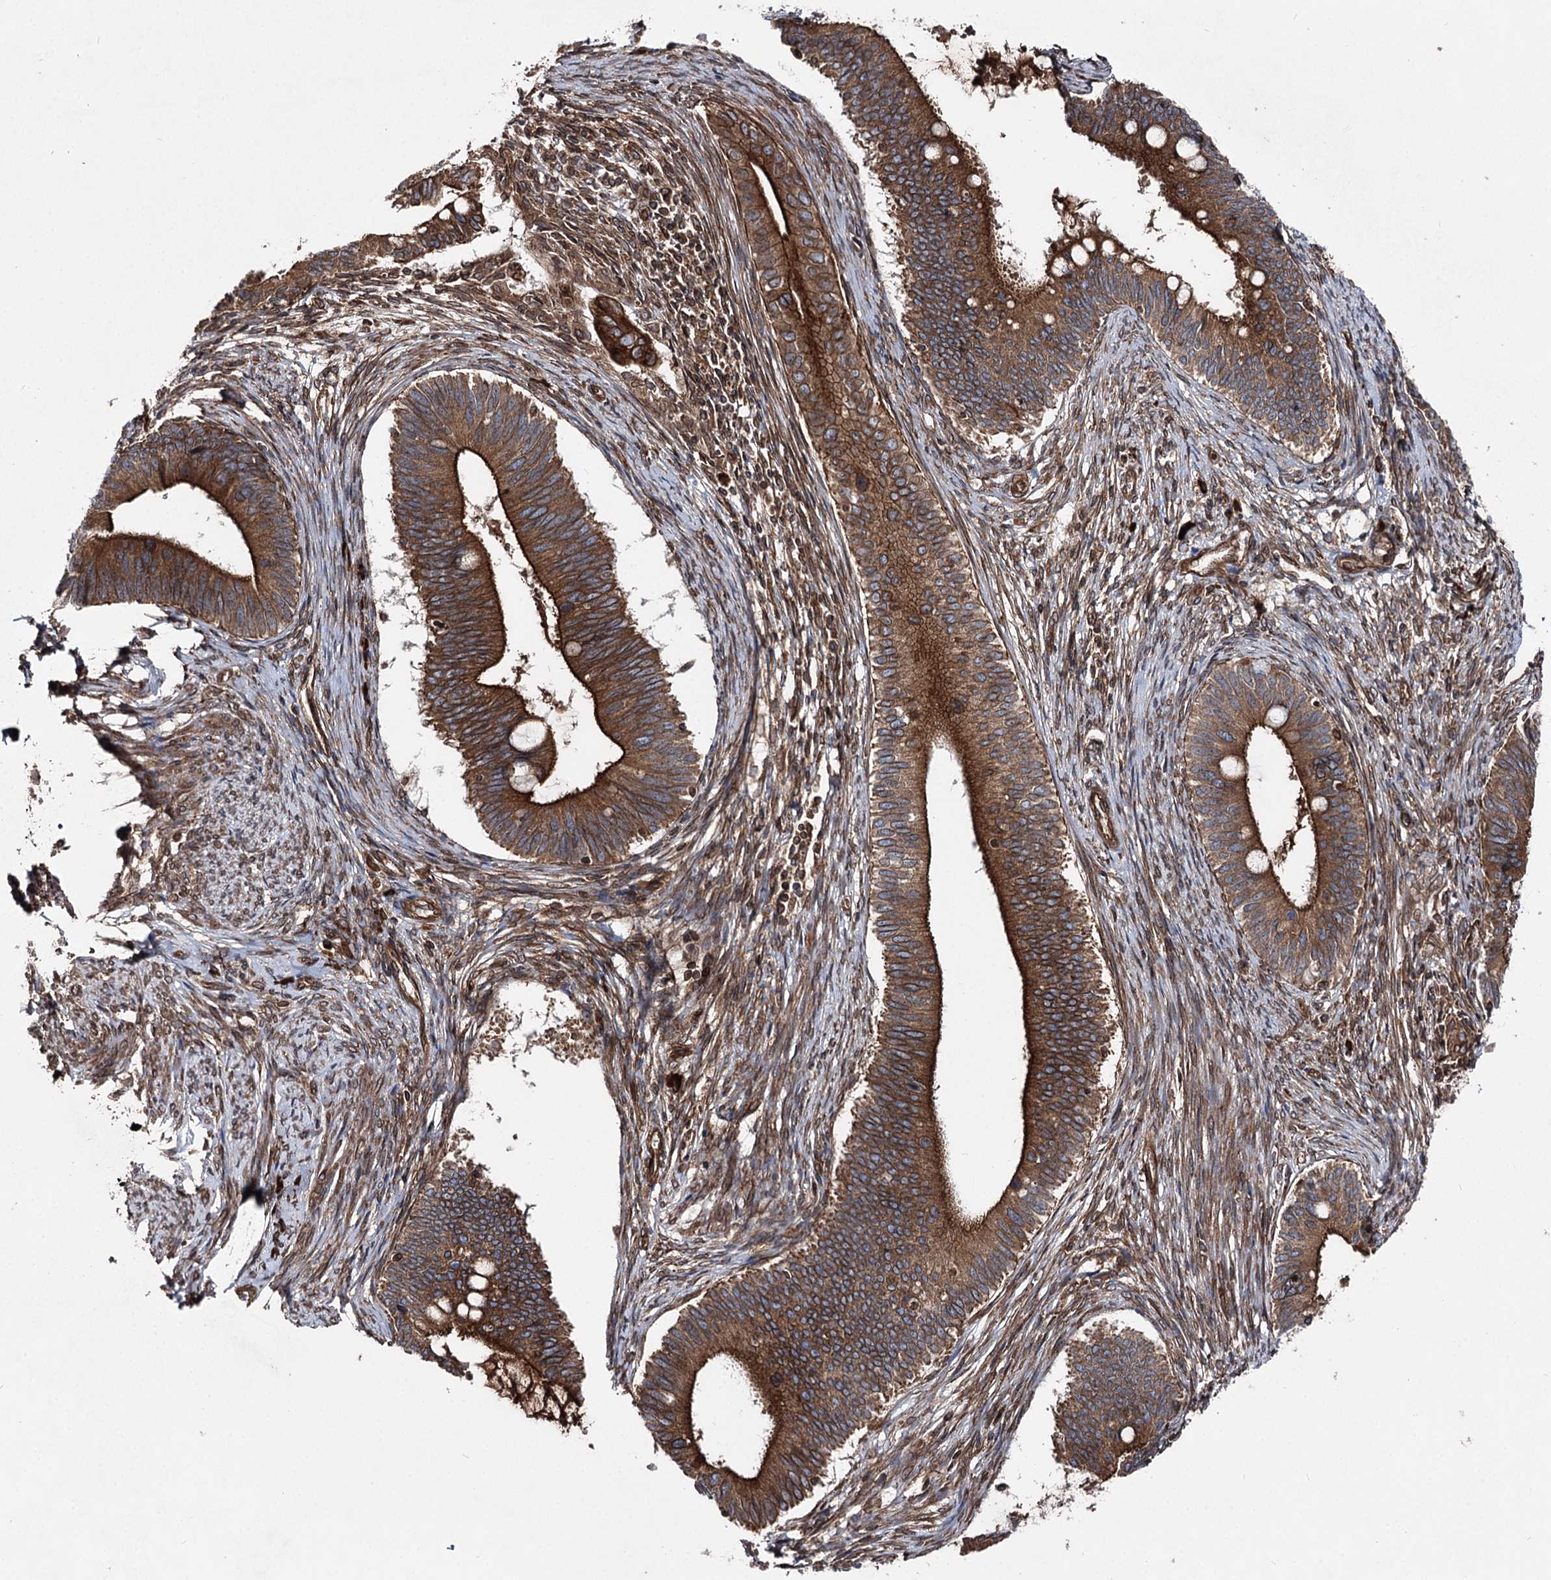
{"staining": {"intensity": "strong", "quantity": ">75%", "location": "cytoplasmic/membranous,nuclear"}, "tissue": "cervical cancer", "cell_type": "Tumor cells", "image_type": "cancer", "snomed": [{"axis": "morphology", "description": "Adenocarcinoma, NOS"}, {"axis": "topography", "description": "Cervix"}], "caption": "A photomicrograph showing strong cytoplasmic/membranous and nuclear expression in approximately >75% of tumor cells in adenocarcinoma (cervical), as visualized by brown immunohistochemical staining.", "gene": "FGFR1OP2", "patient": {"sex": "female", "age": 42}}